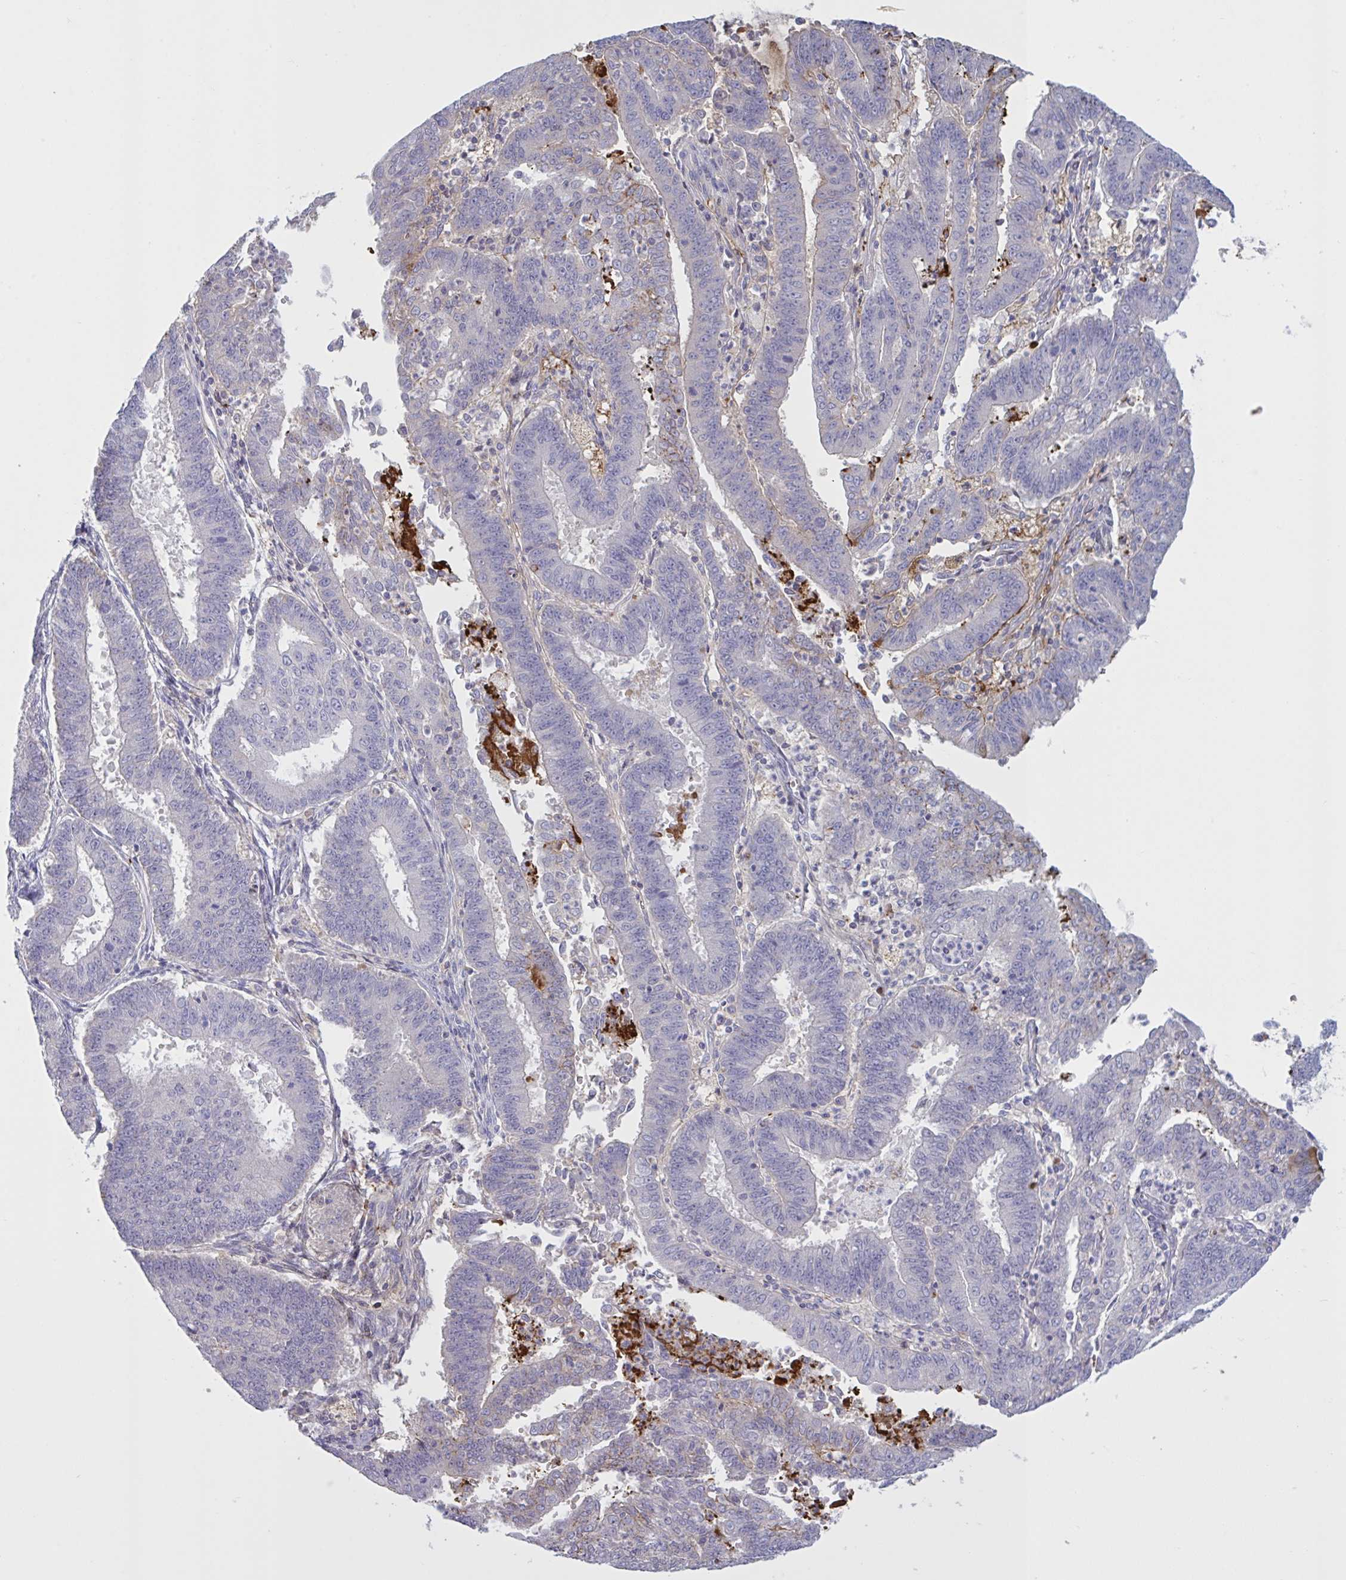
{"staining": {"intensity": "negative", "quantity": "none", "location": "none"}, "tissue": "endometrial cancer", "cell_type": "Tumor cells", "image_type": "cancer", "snomed": [{"axis": "morphology", "description": "Adenocarcinoma, NOS"}, {"axis": "topography", "description": "Endometrium"}], "caption": "High magnification brightfield microscopy of adenocarcinoma (endometrial) stained with DAB (3,3'-diaminobenzidine) (brown) and counterstained with hematoxylin (blue): tumor cells show no significant expression.", "gene": "IL1R1", "patient": {"sex": "female", "age": 73}}